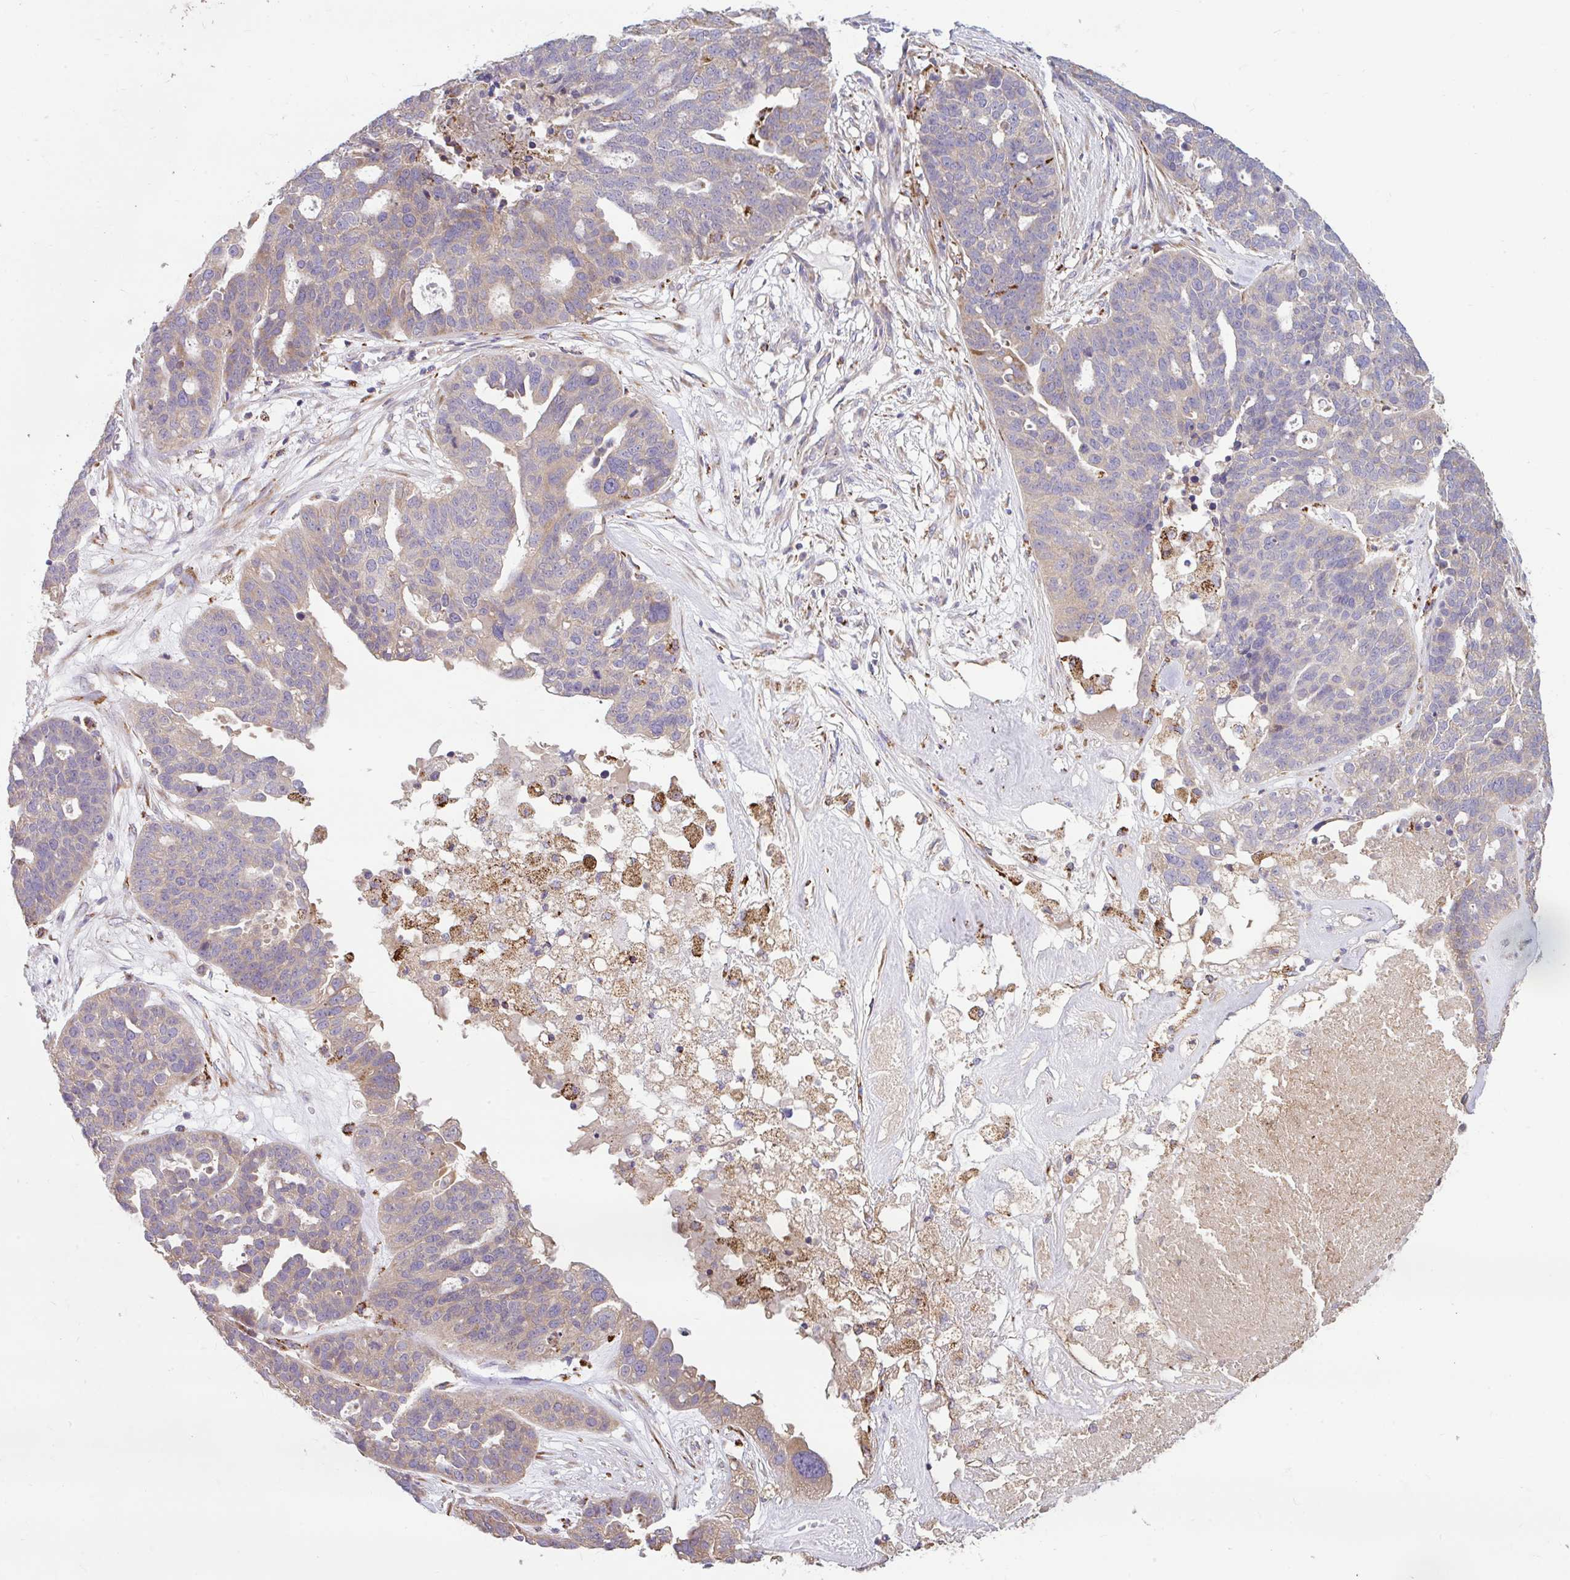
{"staining": {"intensity": "weak", "quantity": "25%-75%", "location": "cytoplasmic/membranous"}, "tissue": "ovarian cancer", "cell_type": "Tumor cells", "image_type": "cancer", "snomed": [{"axis": "morphology", "description": "Cystadenocarcinoma, serous, NOS"}, {"axis": "topography", "description": "Ovary"}], "caption": "Brown immunohistochemical staining in ovarian cancer displays weak cytoplasmic/membranous expression in approximately 25%-75% of tumor cells. (DAB (3,3'-diaminobenzidine) = brown stain, brightfield microscopy at high magnification).", "gene": "RALBP1", "patient": {"sex": "female", "age": 59}}